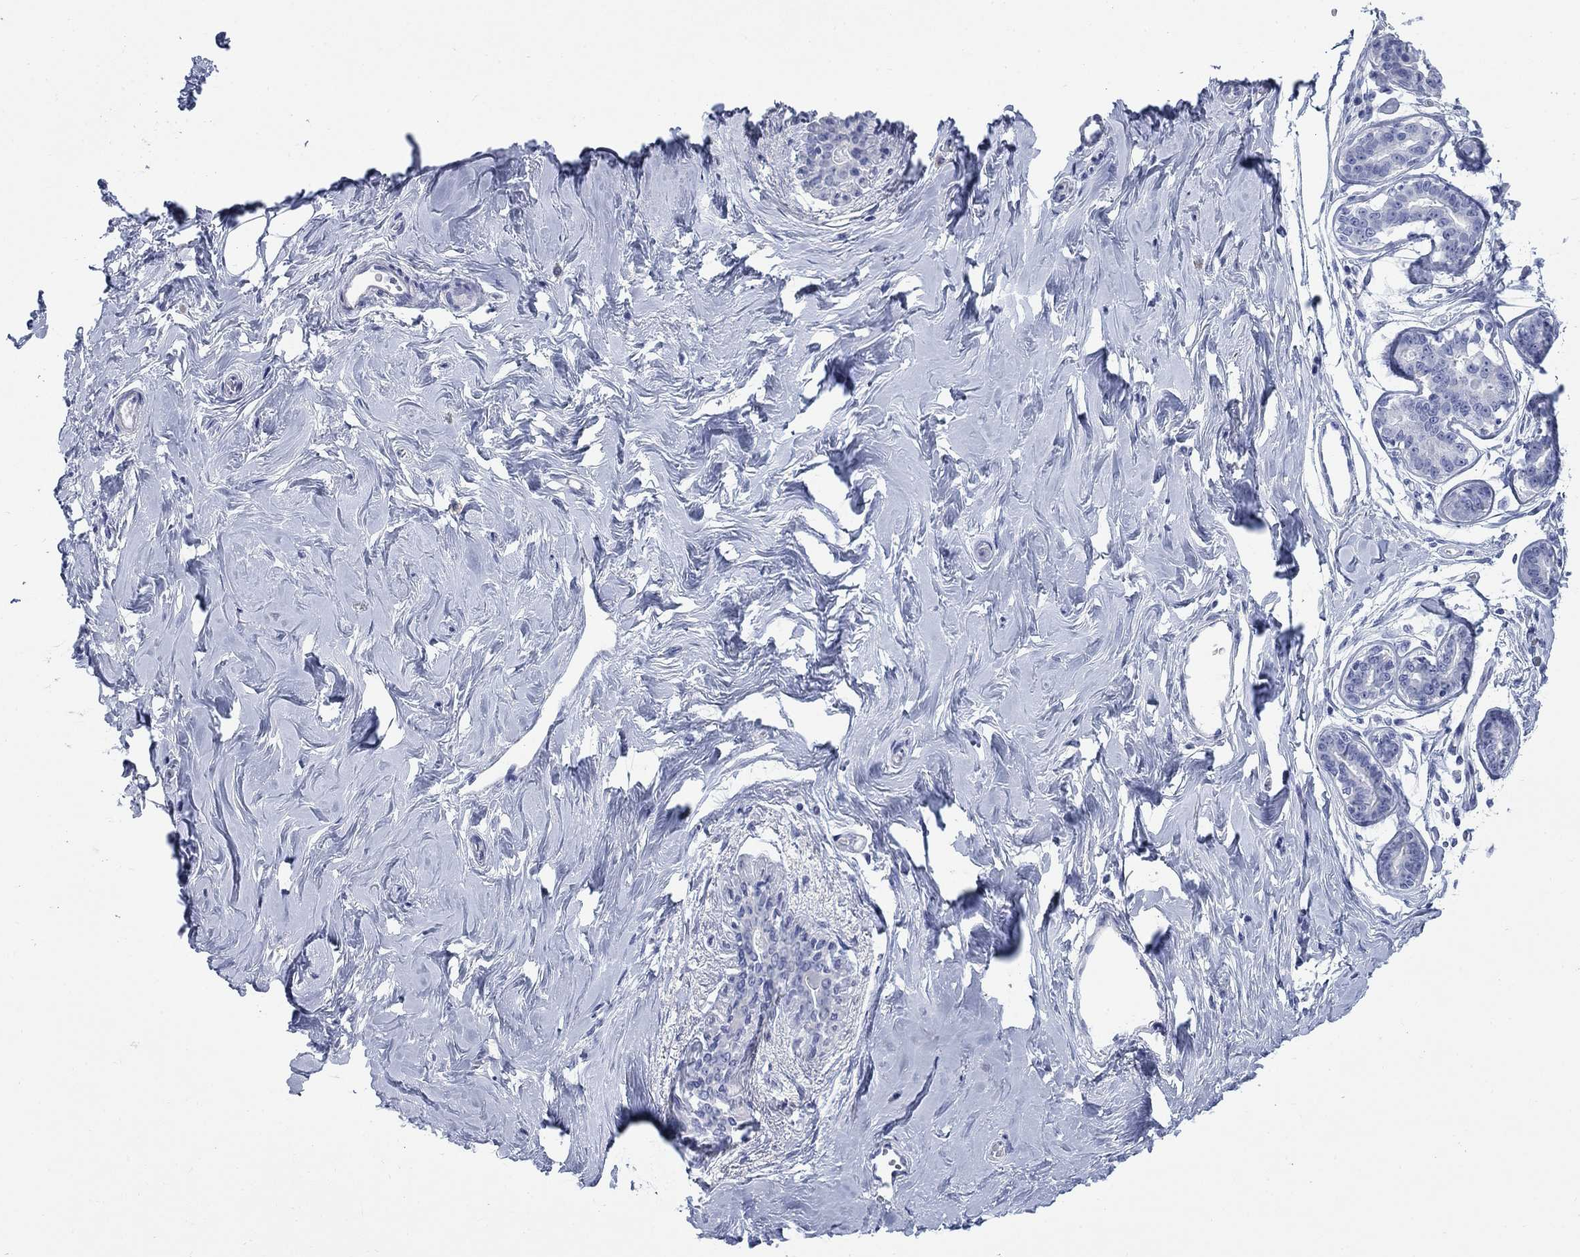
{"staining": {"intensity": "negative", "quantity": "none", "location": "none"}, "tissue": "breast", "cell_type": "Adipocytes", "image_type": "normal", "snomed": [{"axis": "morphology", "description": "Normal tissue, NOS"}, {"axis": "topography", "description": "Skin"}, {"axis": "topography", "description": "Breast"}], "caption": "DAB immunohistochemical staining of benign human breast demonstrates no significant positivity in adipocytes.", "gene": "IGF2BP3", "patient": {"sex": "female", "age": 43}}